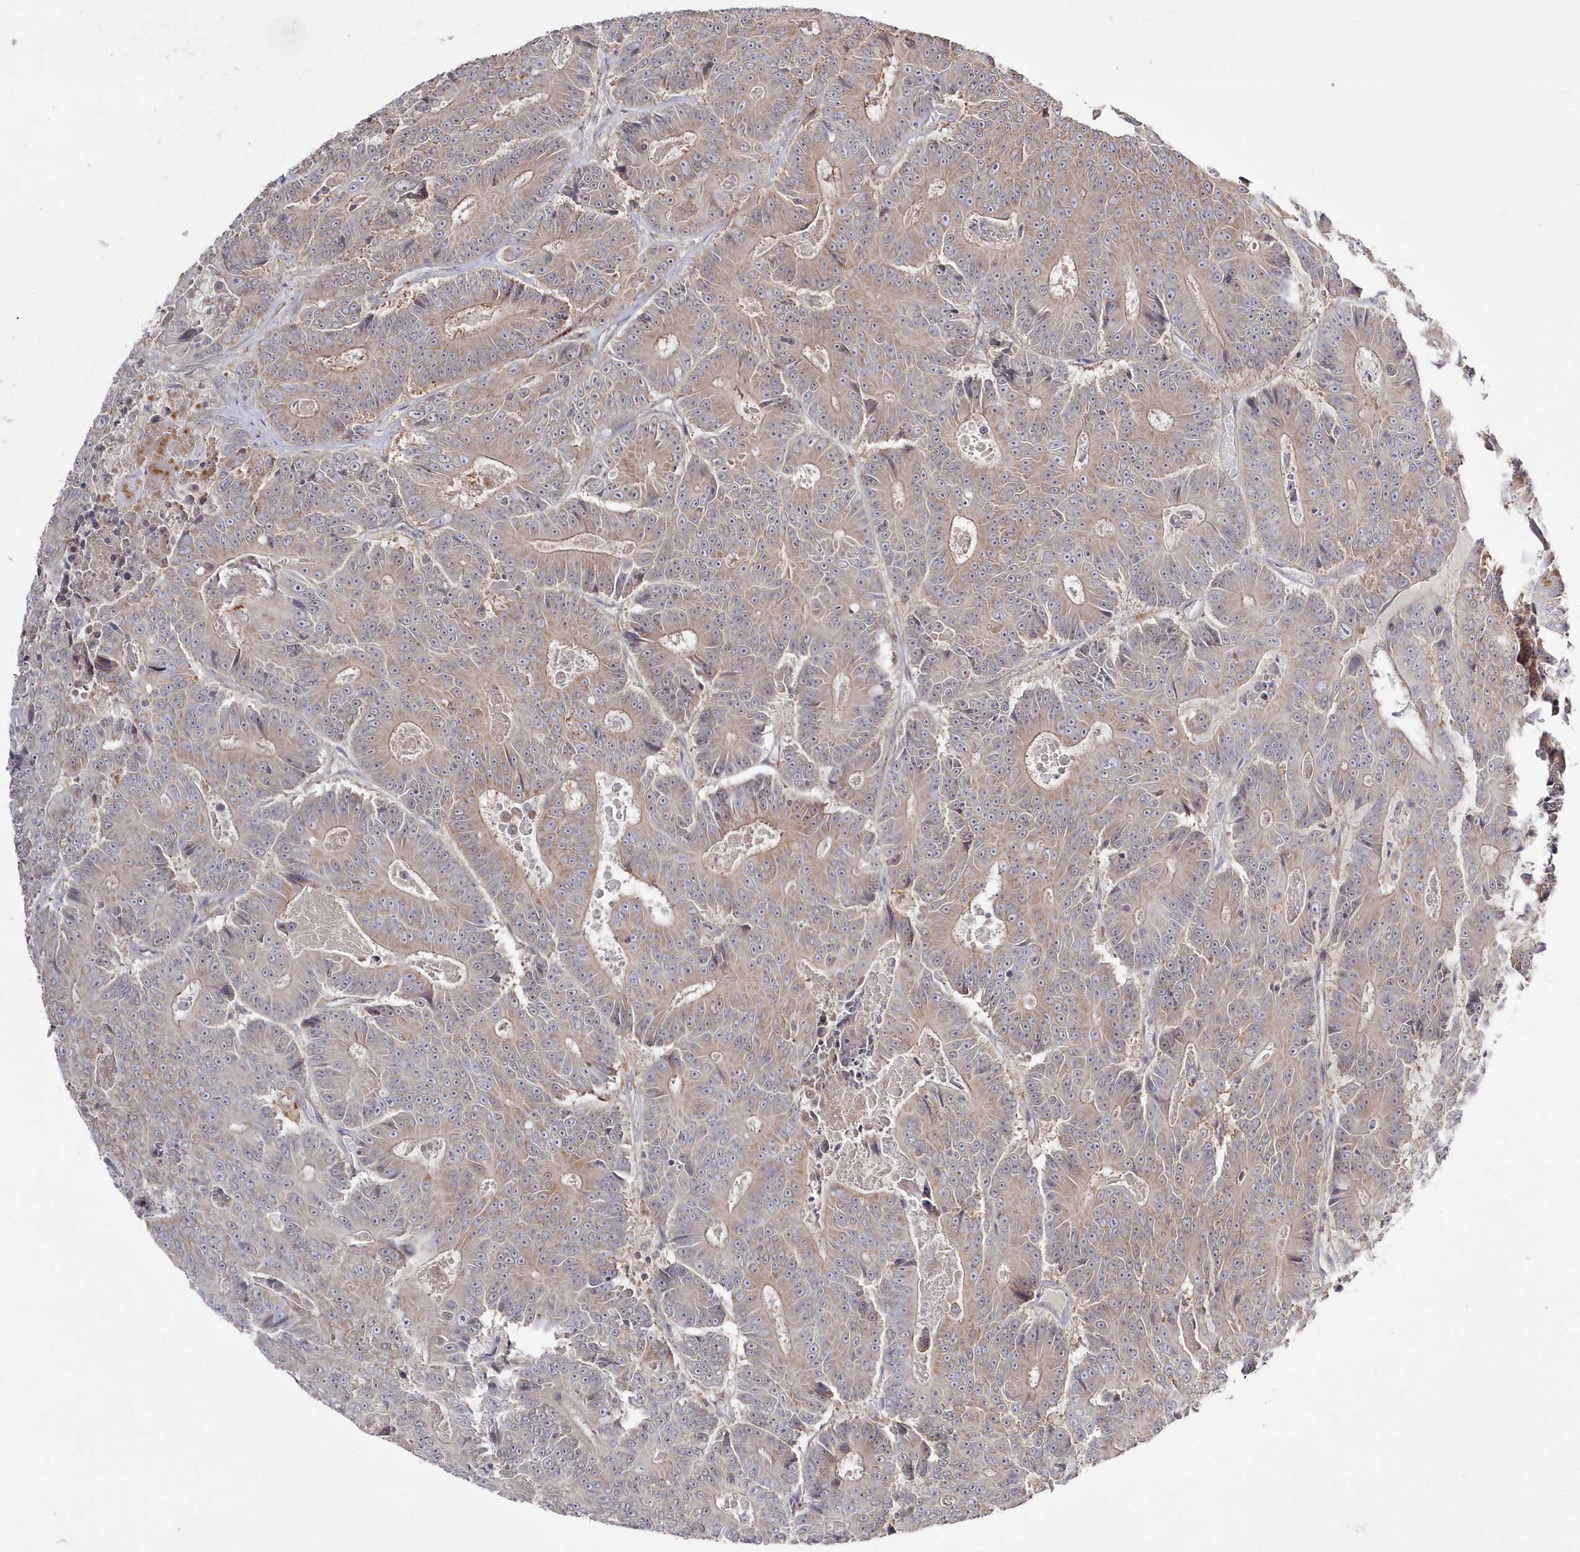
{"staining": {"intensity": "weak", "quantity": "25%-75%", "location": "cytoplasmic/membranous"}, "tissue": "colorectal cancer", "cell_type": "Tumor cells", "image_type": "cancer", "snomed": [{"axis": "morphology", "description": "Adenocarcinoma, NOS"}, {"axis": "topography", "description": "Colon"}], "caption": "Protein analysis of colorectal cancer tissue exhibits weak cytoplasmic/membranous staining in approximately 25%-75% of tumor cells.", "gene": "ARSB", "patient": {"sex": "male", "age": 83}}